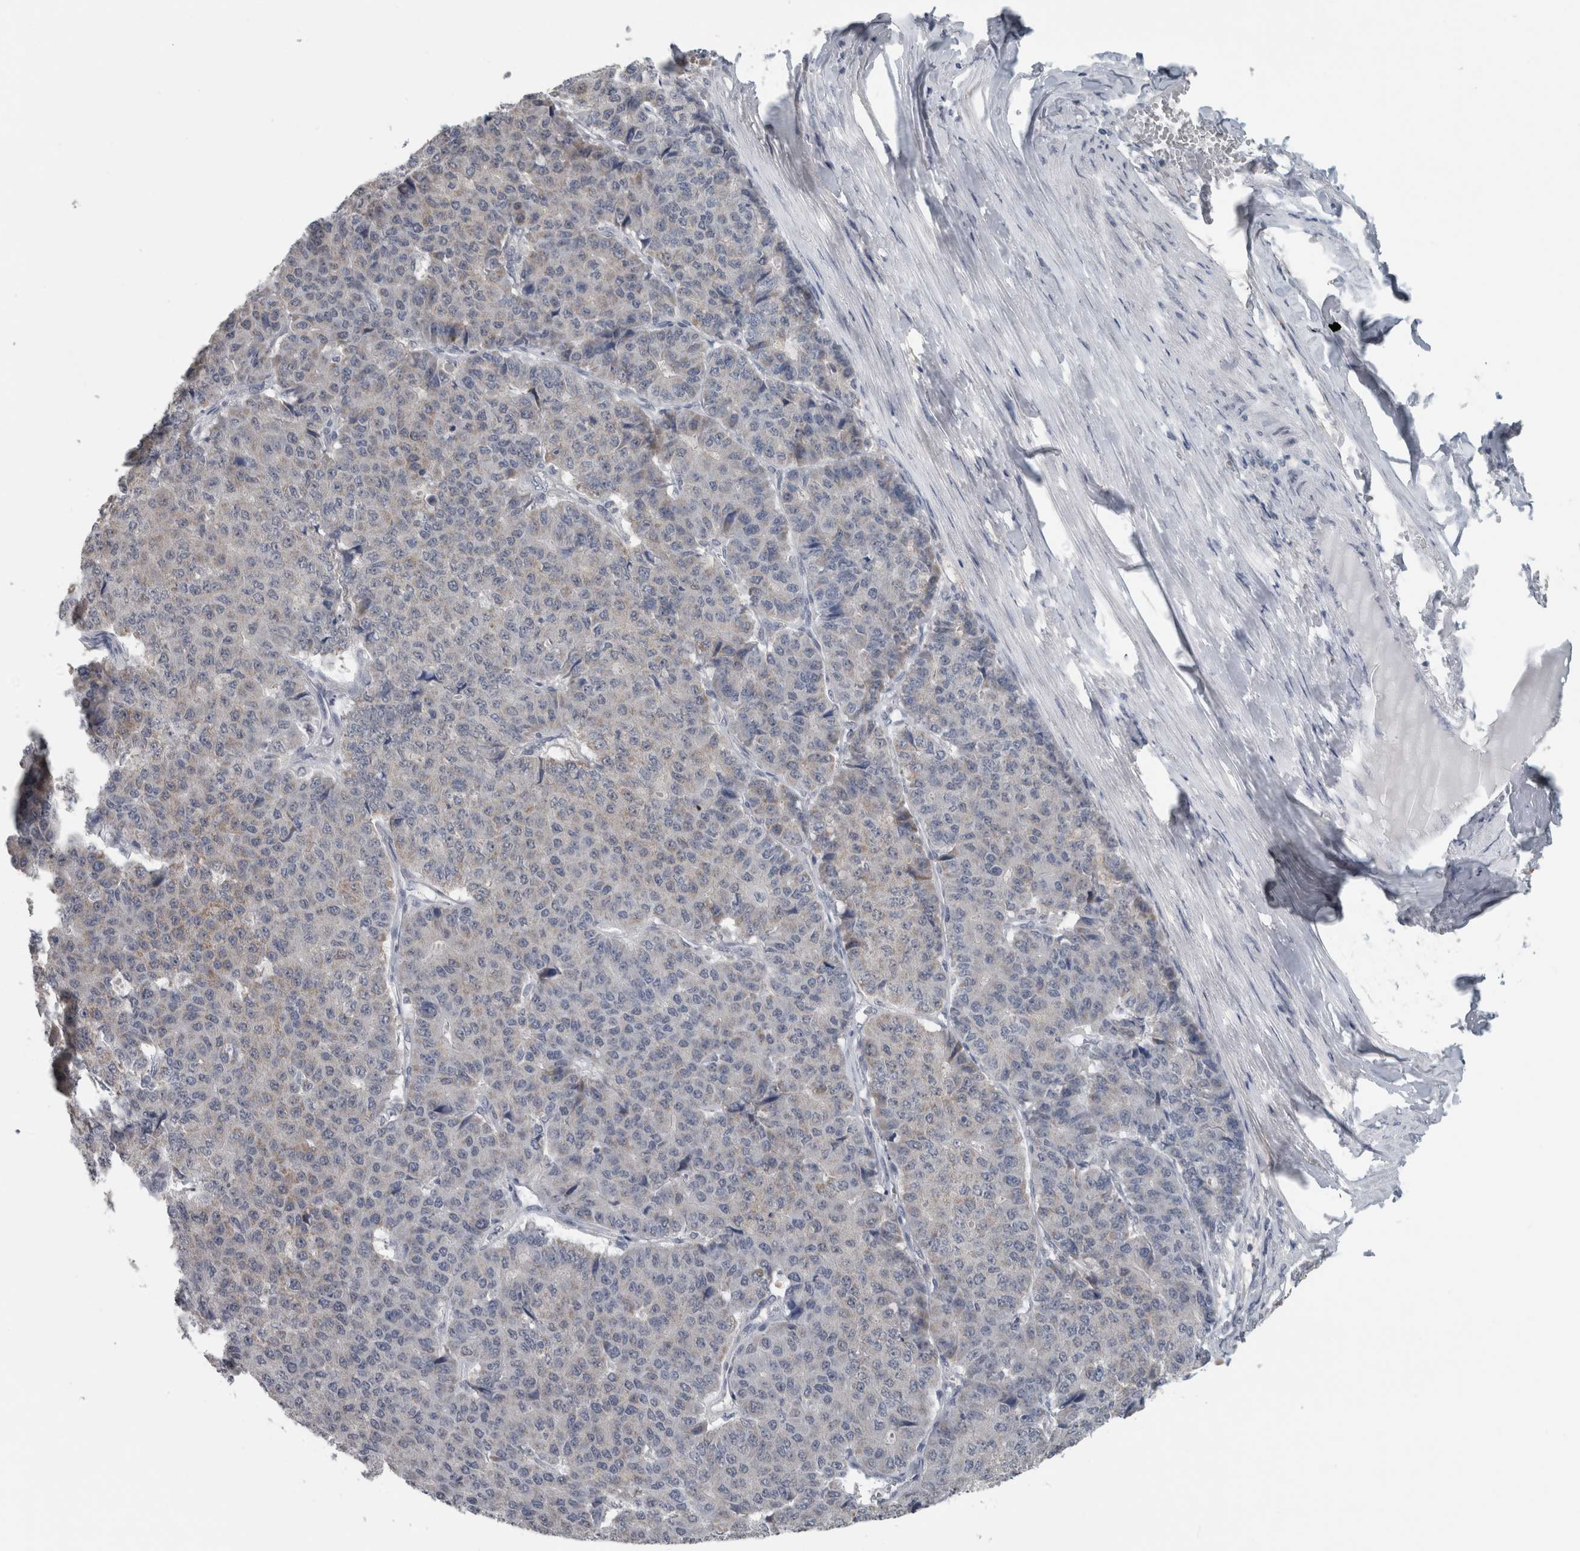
{"staining": {"intensity": "moderate", "quantity": "<25%", "location": "cytoplasmic/membranous"}, "tissue": "pancreatic cancer", "cell_type": "Tumor cells", "image_type": "cancer", "snomed": [{"axis": "morphology", "description": "Adenocarcinoma, NOS"}, {"axis": "topography", "description": "Pancreas"}], "caption": "Tumor cells display low levels of moderate cytoplasmic/membranous staining in approximately <25% of cells in pancreatic cancer. The staining was performed using DAB to visualize the protein expression in brown, while the nuclei were stained in blue with hematoxylin (Magnification: 20x).", "gene": "ACSF2", "patient": {"sex": "male", "age": 50}}